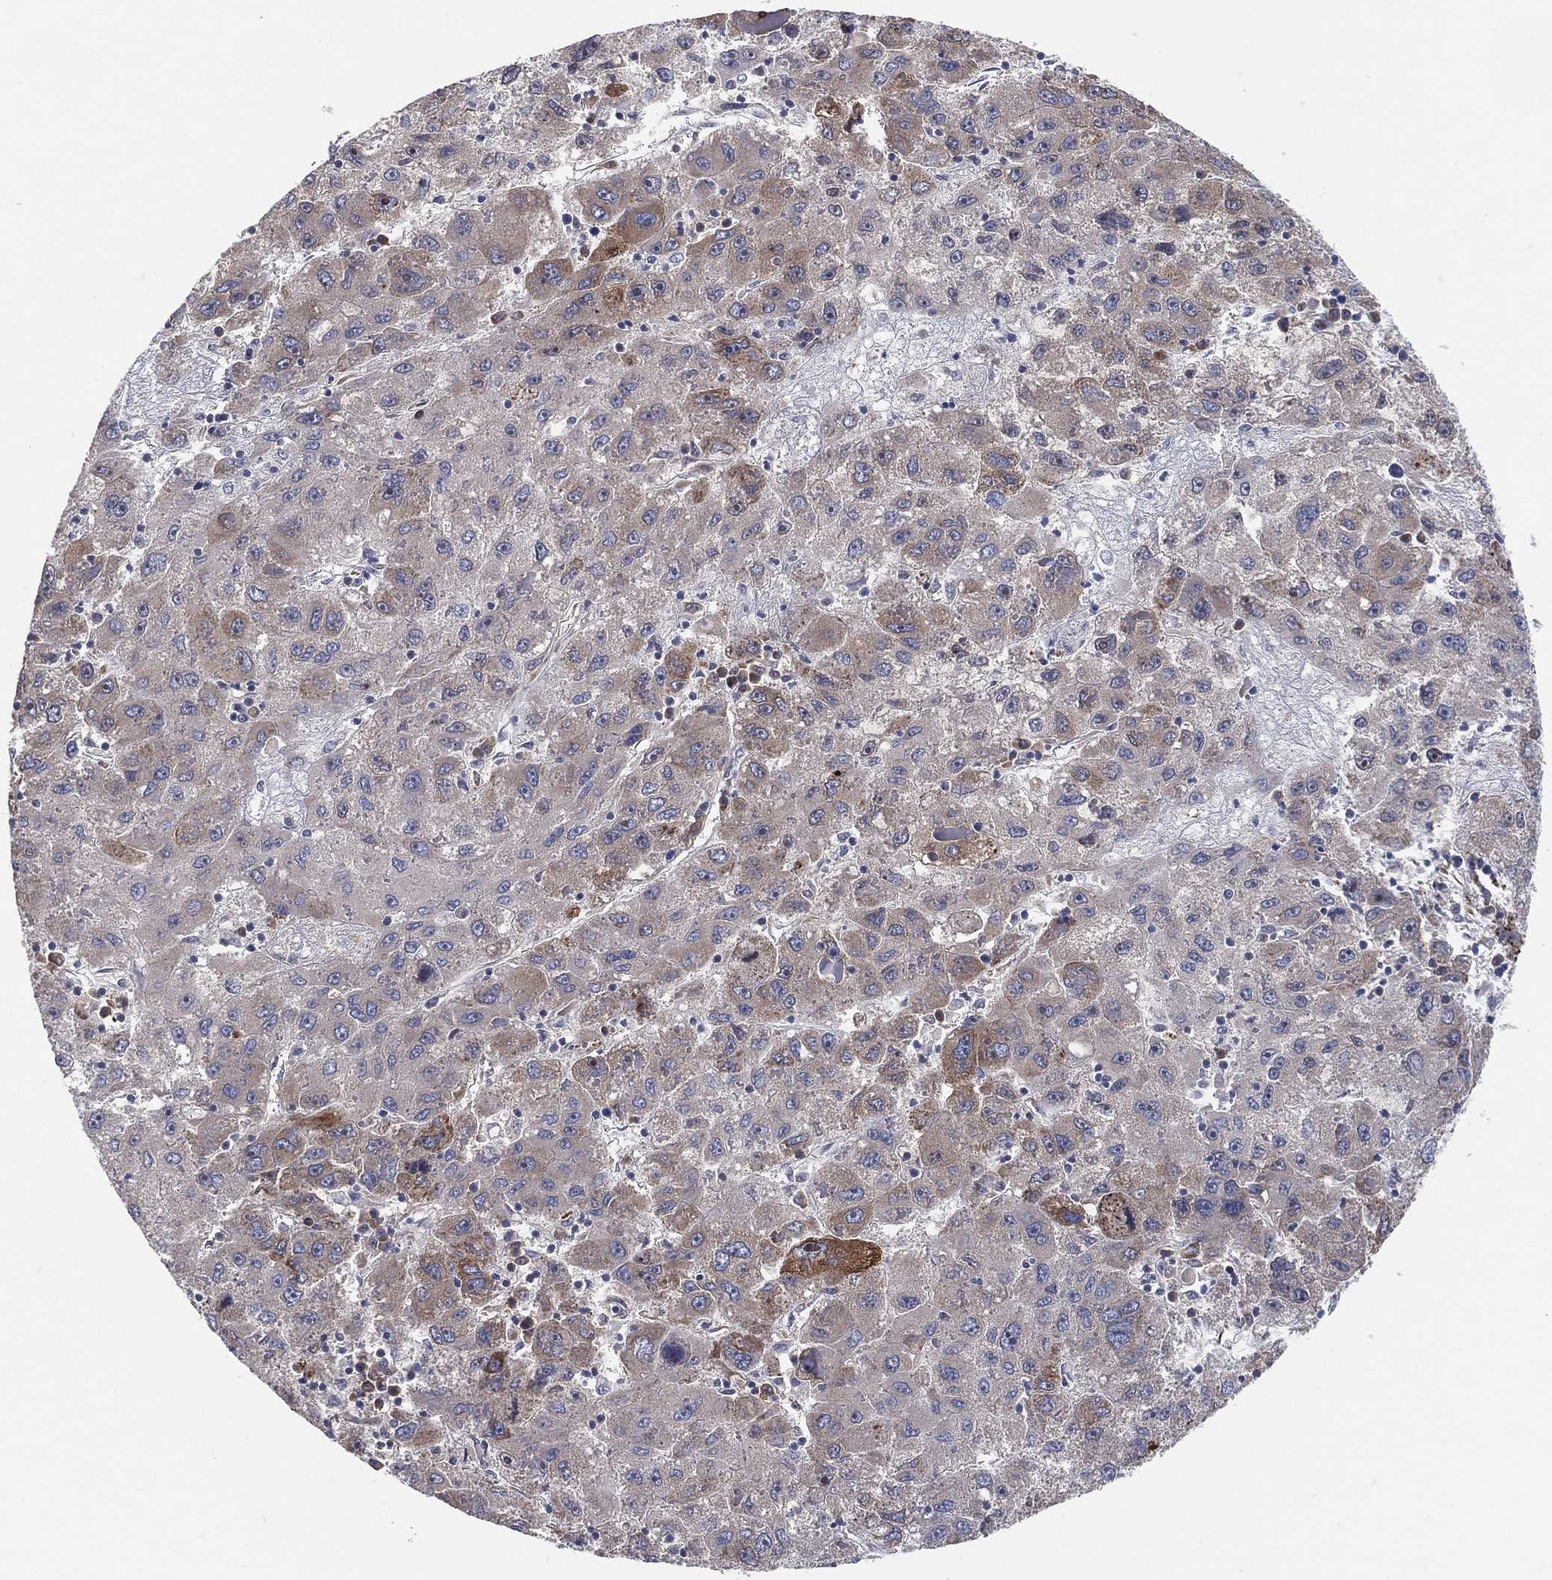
{"staining": {"intensity": "moderate", "quantity": "<25%", "location": "cytoplasmic/membranous"}, "tissue": "liver cancer", "cell_type": "Tumor cells", "image_type": "cancer", "snomed": [{"axis": "morphology", "description": "Carcinoma, Hepatocellular, NOS"}, {"axis": "topography", "description": "Liver"}], "caption": "A micrograph showing moderate cytoplasmic/membranous positivity in about <25% of tumor cells in liver cancer, as visualized by brown immunohistochemical staining.", "gene": "TMTC4", "patient": {"sex": "male", "age": 75}}